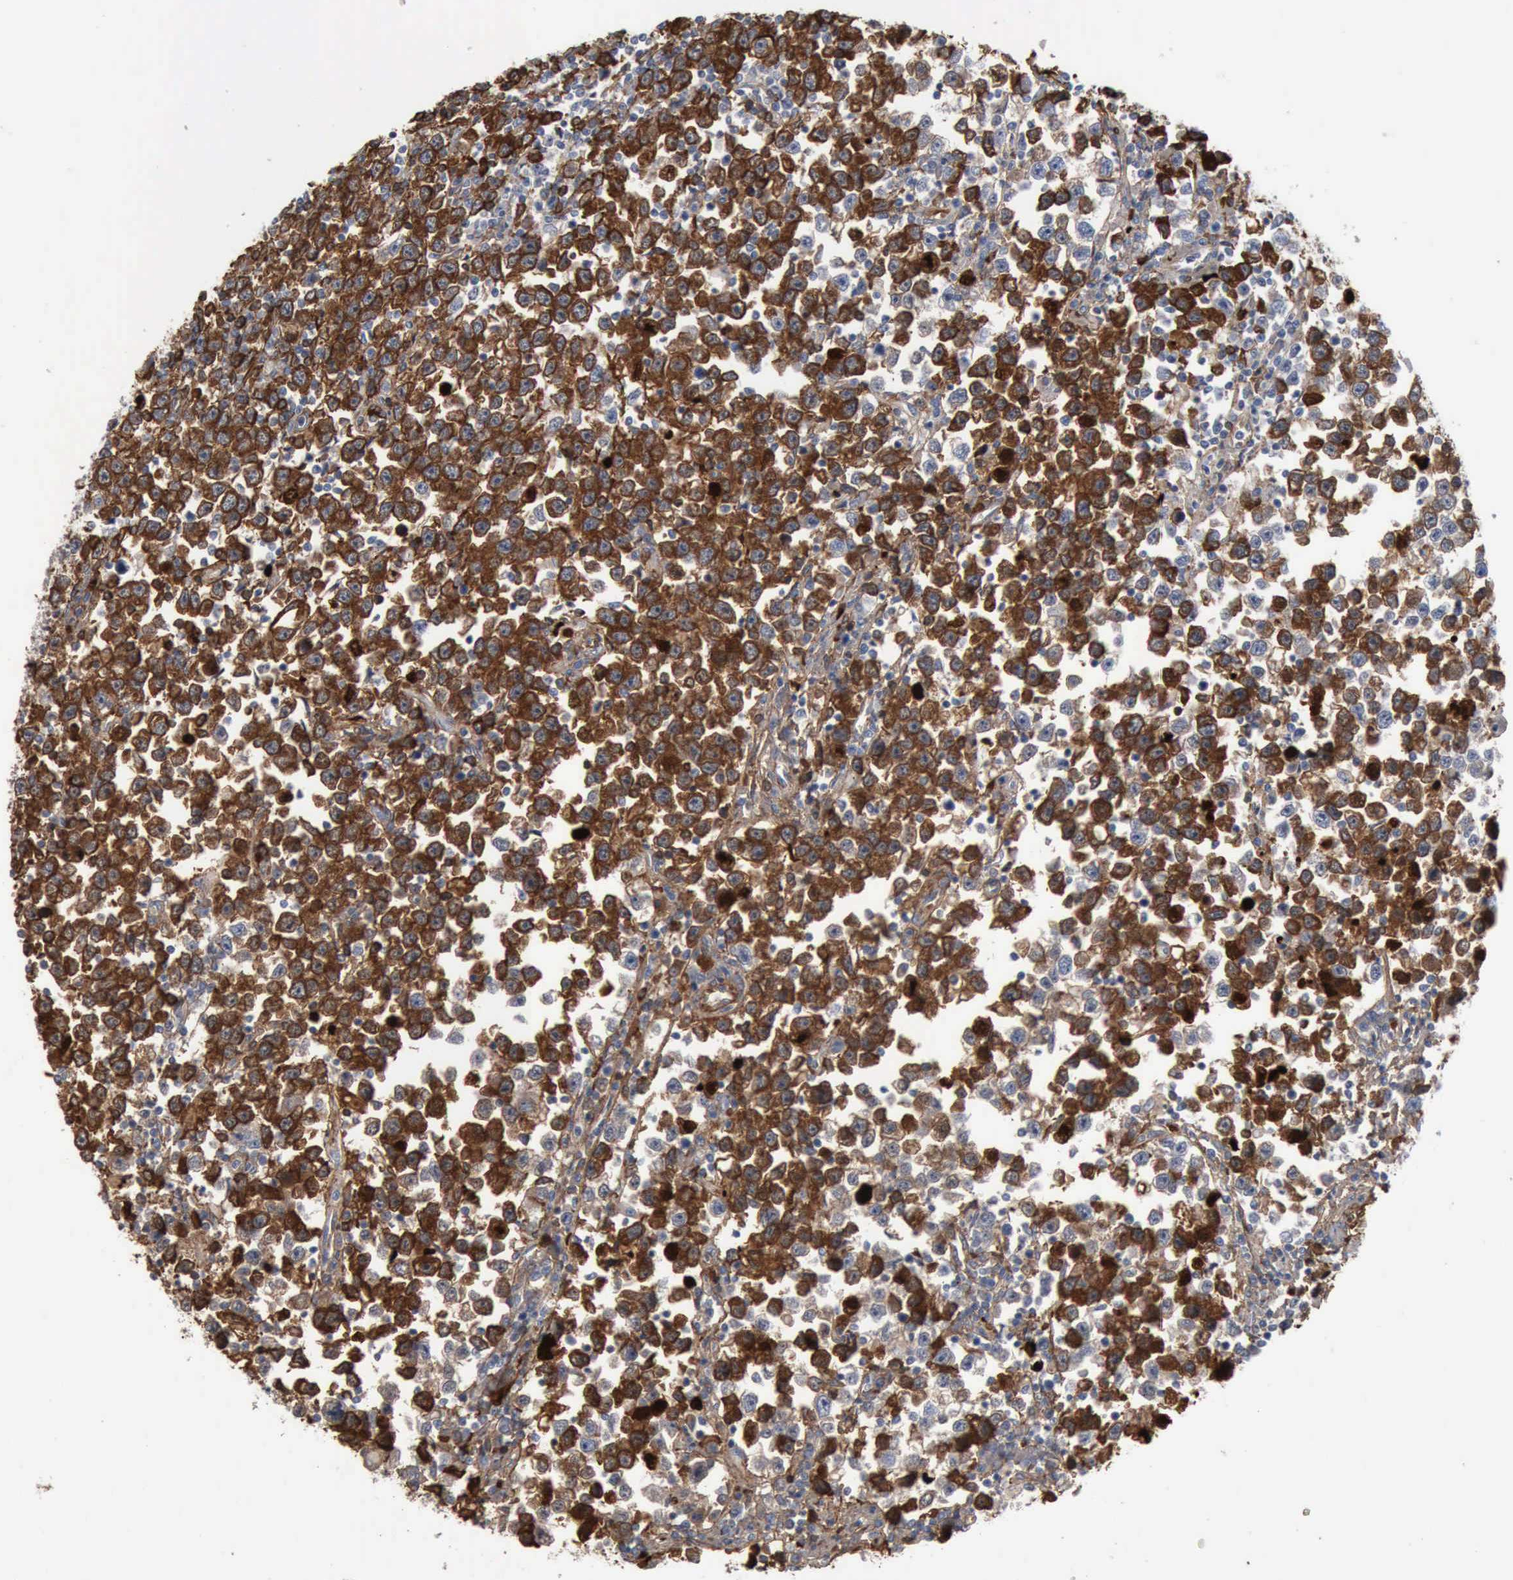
{"staining": {"intensity": "strong", "quantity": "25%-75%", "location": "cytoplasmic/membranous"}, "tissue": "testis cancer", "cell_type": "Tumor cells", "image_type": "cancer", "snomed": [{"axis": "morphology", "description": "Seminoma, NOS"}, {"axis": "topography", "description": "Testis"}], "caption": "DAB immunohistochemical staining of seminoma (testis) shows strong cytoplasmic/membranous protein staining in approximately 25%-75% of tumor cells.", "gene": "FN1", "patient": {"sex": "male", "age": 43}}